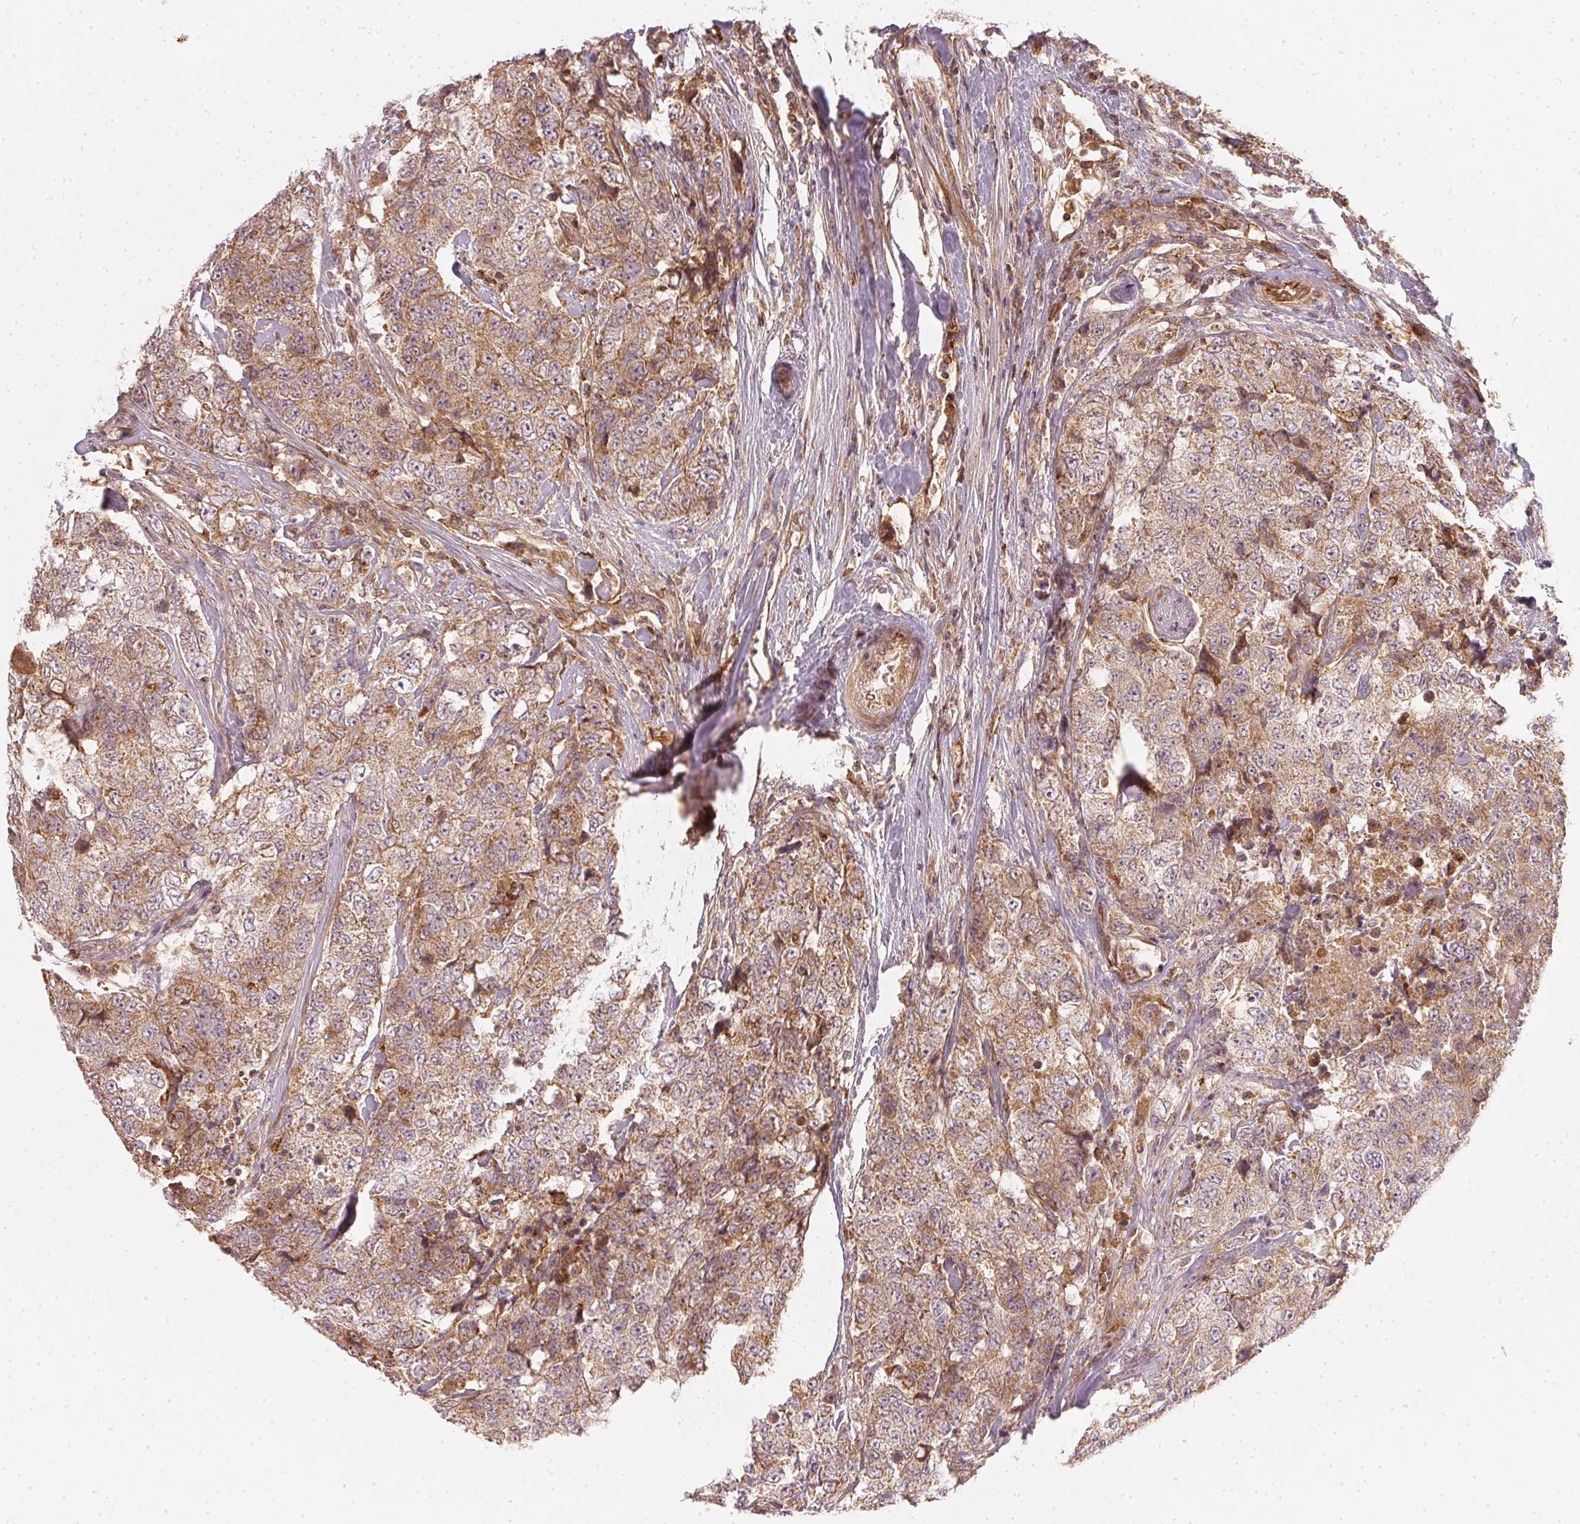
{"staining": {"intensity": "moderate", "quantity": ">75%", "location": "cytoplasmic/membranous"}, "tissue": "urothelial cancer", "cell_type": "Tumor cells", "image_type": "cancer", "snomed": [{"axis": "morphology", "description": "Urothelial carcinoma, High grade"}, {"axis": "topography", "description": "Urinary bladder"}], "caption": "Immunohistochemistry (IHC) (DAB (3,3'-diaminobenzidine)) staining of human high-grade urothelial carcinoma demonstrates moderate cytoplasmic/membranous protein expression in about >75% of tumor cells.", "gene": "NADK2", "patient": {"sex": "female", "age": 78}}